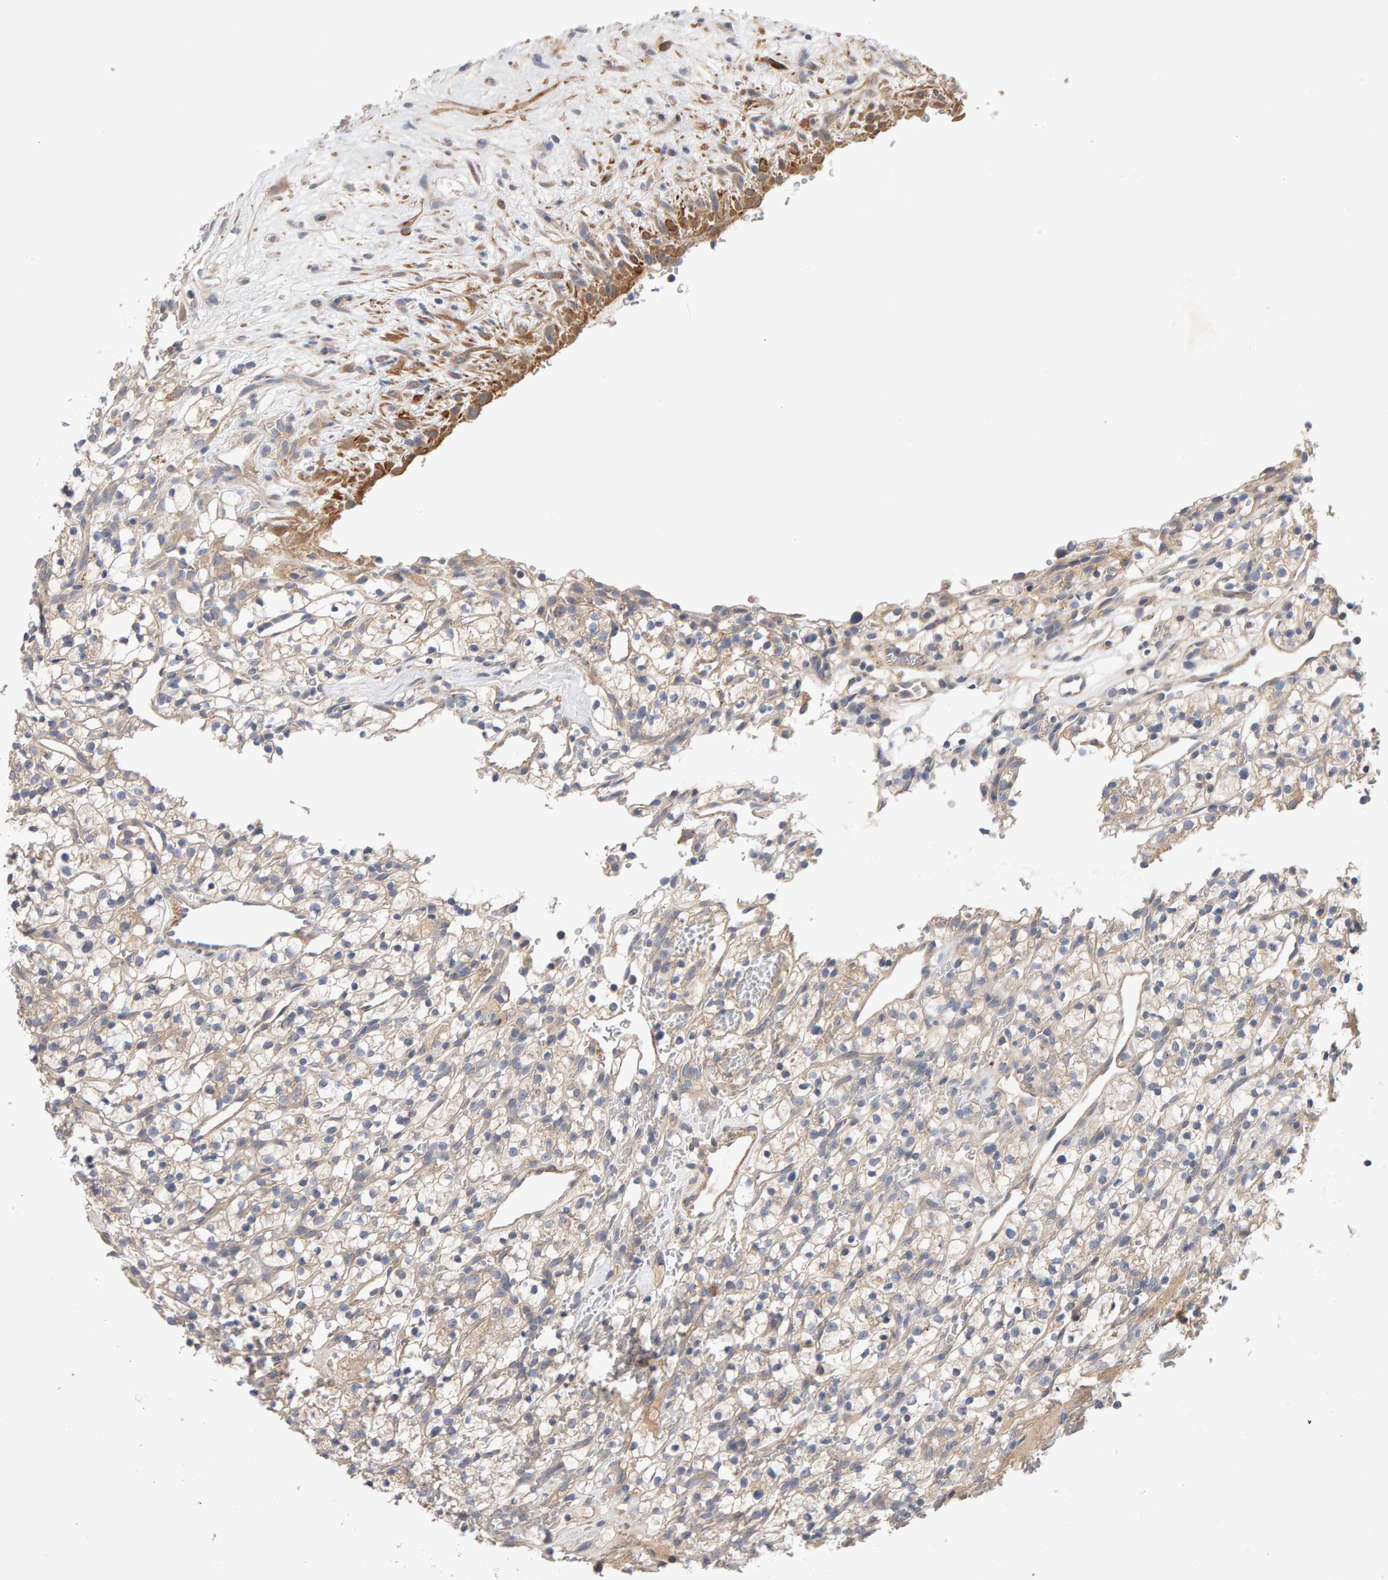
{"staining": {"intensity": "negative", "quantity": "none", "location": "none"}, "tissue": "renal cancer", "cell_type": "Tumor cells", "image_type": "cancer", "snomed": [{"axis": "morphology", "description": "Adenocarcinoma, NOS"}, {"axis": "topography", "description": "Kidney"}], "caption": "This is a photomicrograph of immunohistochemistry staining of renal cancer (adenocarcinoma), which shows no staining in tumor cells.", "gene": "RNF19A", "patient": {"sex": "female", "age": 57}}